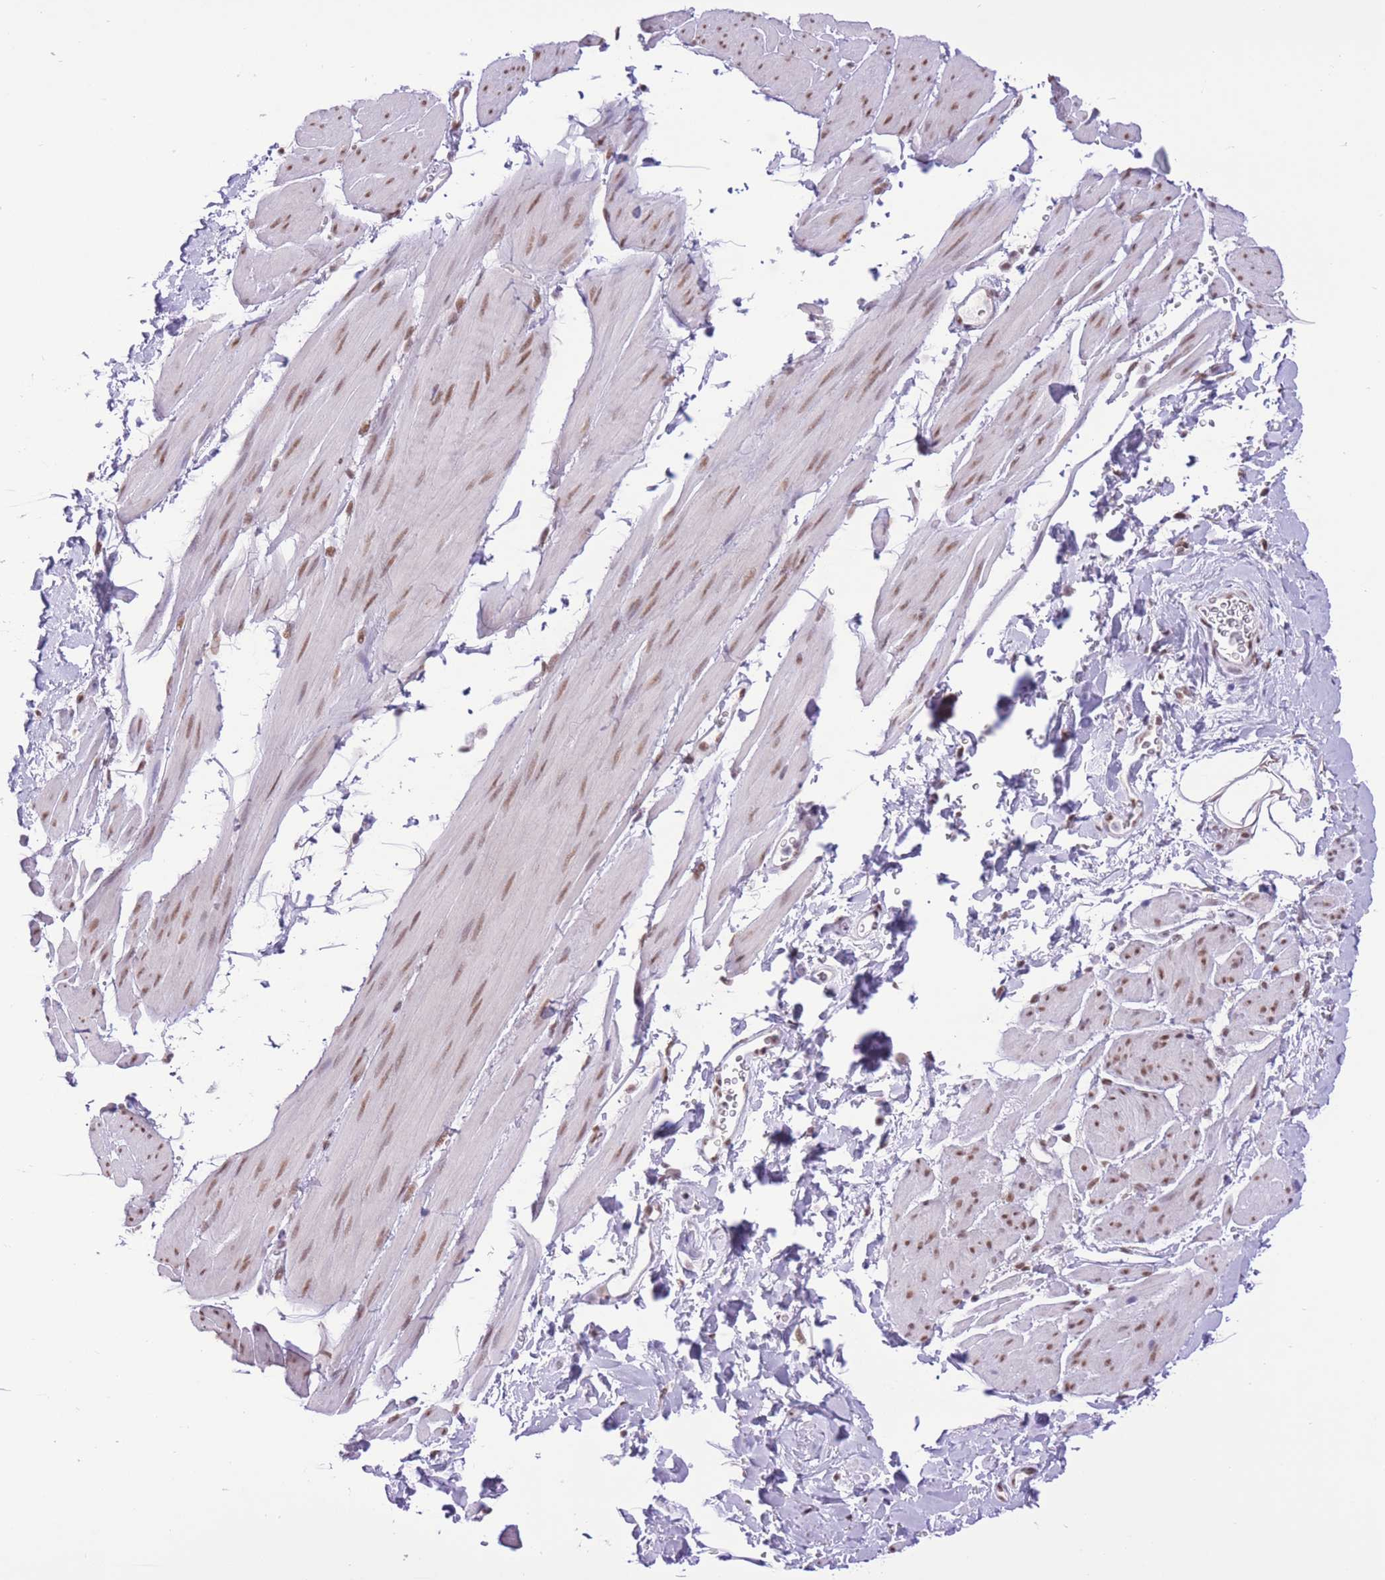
{"staining": {"intensity": "moderate", "quantity": ">75%", "location": "nuclear"}, "tissue": "smooth muscle", "cell_type": "Smooth muscle cells", "image_type": "normal", "snomed": [{"axis": "morphology", "description": "Normal tissue, NOS"}, {"axis": "topography", "description": "Smooth muscle"}, {"axis": "topography", "description": "Peripheral nerve tissue"}], "caption": "High-power microscopy captured an immunohistochemistry histopathology image of unremarkable smooth muscle, revealing moderate nuclear staining in about >75% of smooth muscle cells. (DAB (3,3'-diaminobenzidine) IHC, brown staining for protein, blue staining for nuclei).", "gene": "ZBED5", "patient": {"sex": "male", "age": 69}}